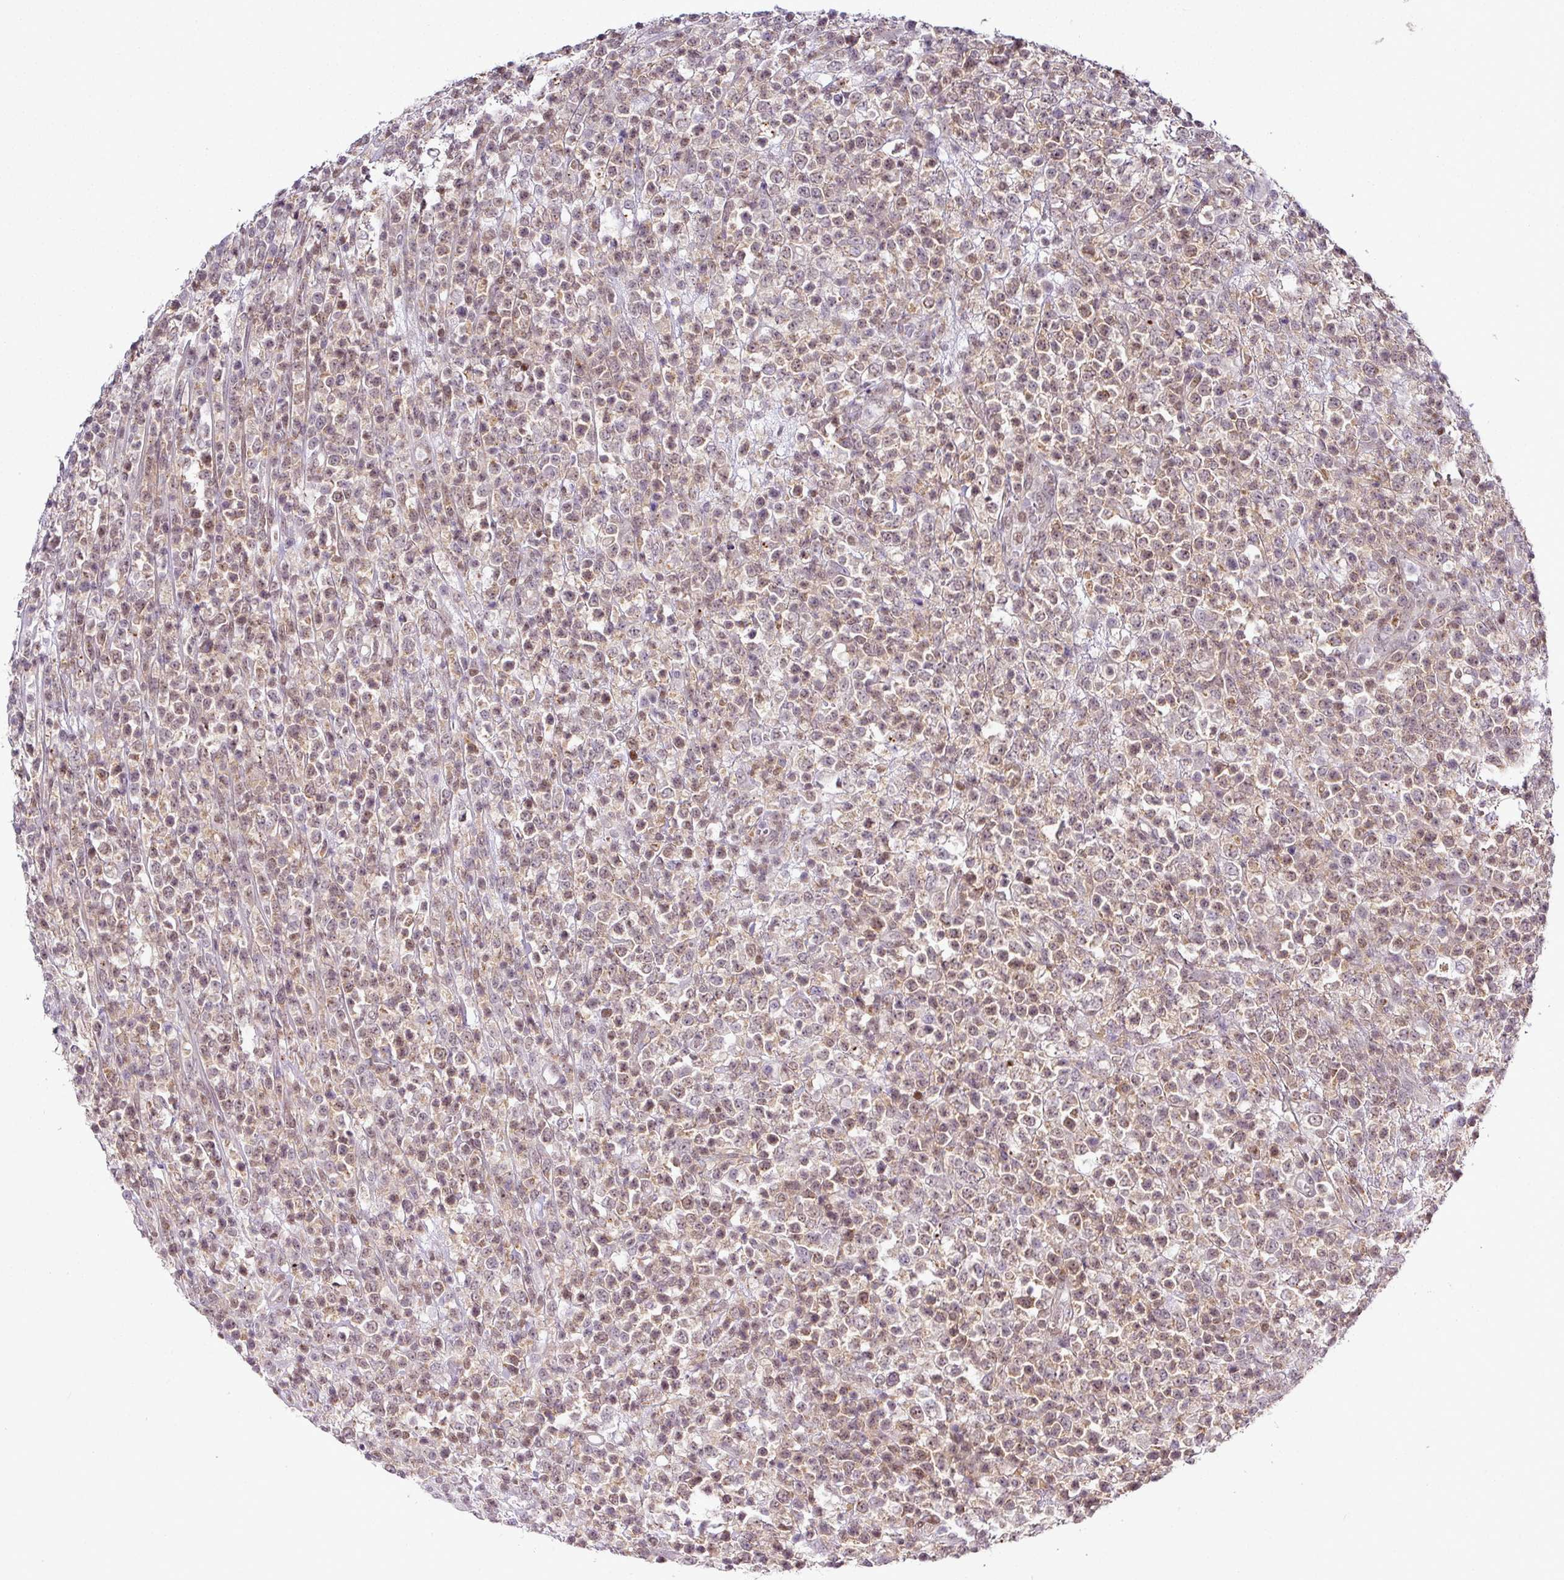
{"staining": {"intensity": "moderate", "quantity": ">75%", "location": "nuclear"}, "tissue": "lymphoma", "cell_type": "Tumor cells", "image_type": "cancer", "snomed": [{"axis": "morphology", "description": "Malignant lymphoma, non-Hodgkin's type, High grade"}, {"axis": "topography", "description": "Colon"}], "caption": "The micrograph shows immunohistochemical staining of high-grade malignant lymphoma, non-Hodgkin's type. There is moderate nuclear expression is present in approximately >75% of tumor cells. Nuclei are stained in blue.", "gene": "FAM32A", "patient": {"sex": "female", "age": 53}}